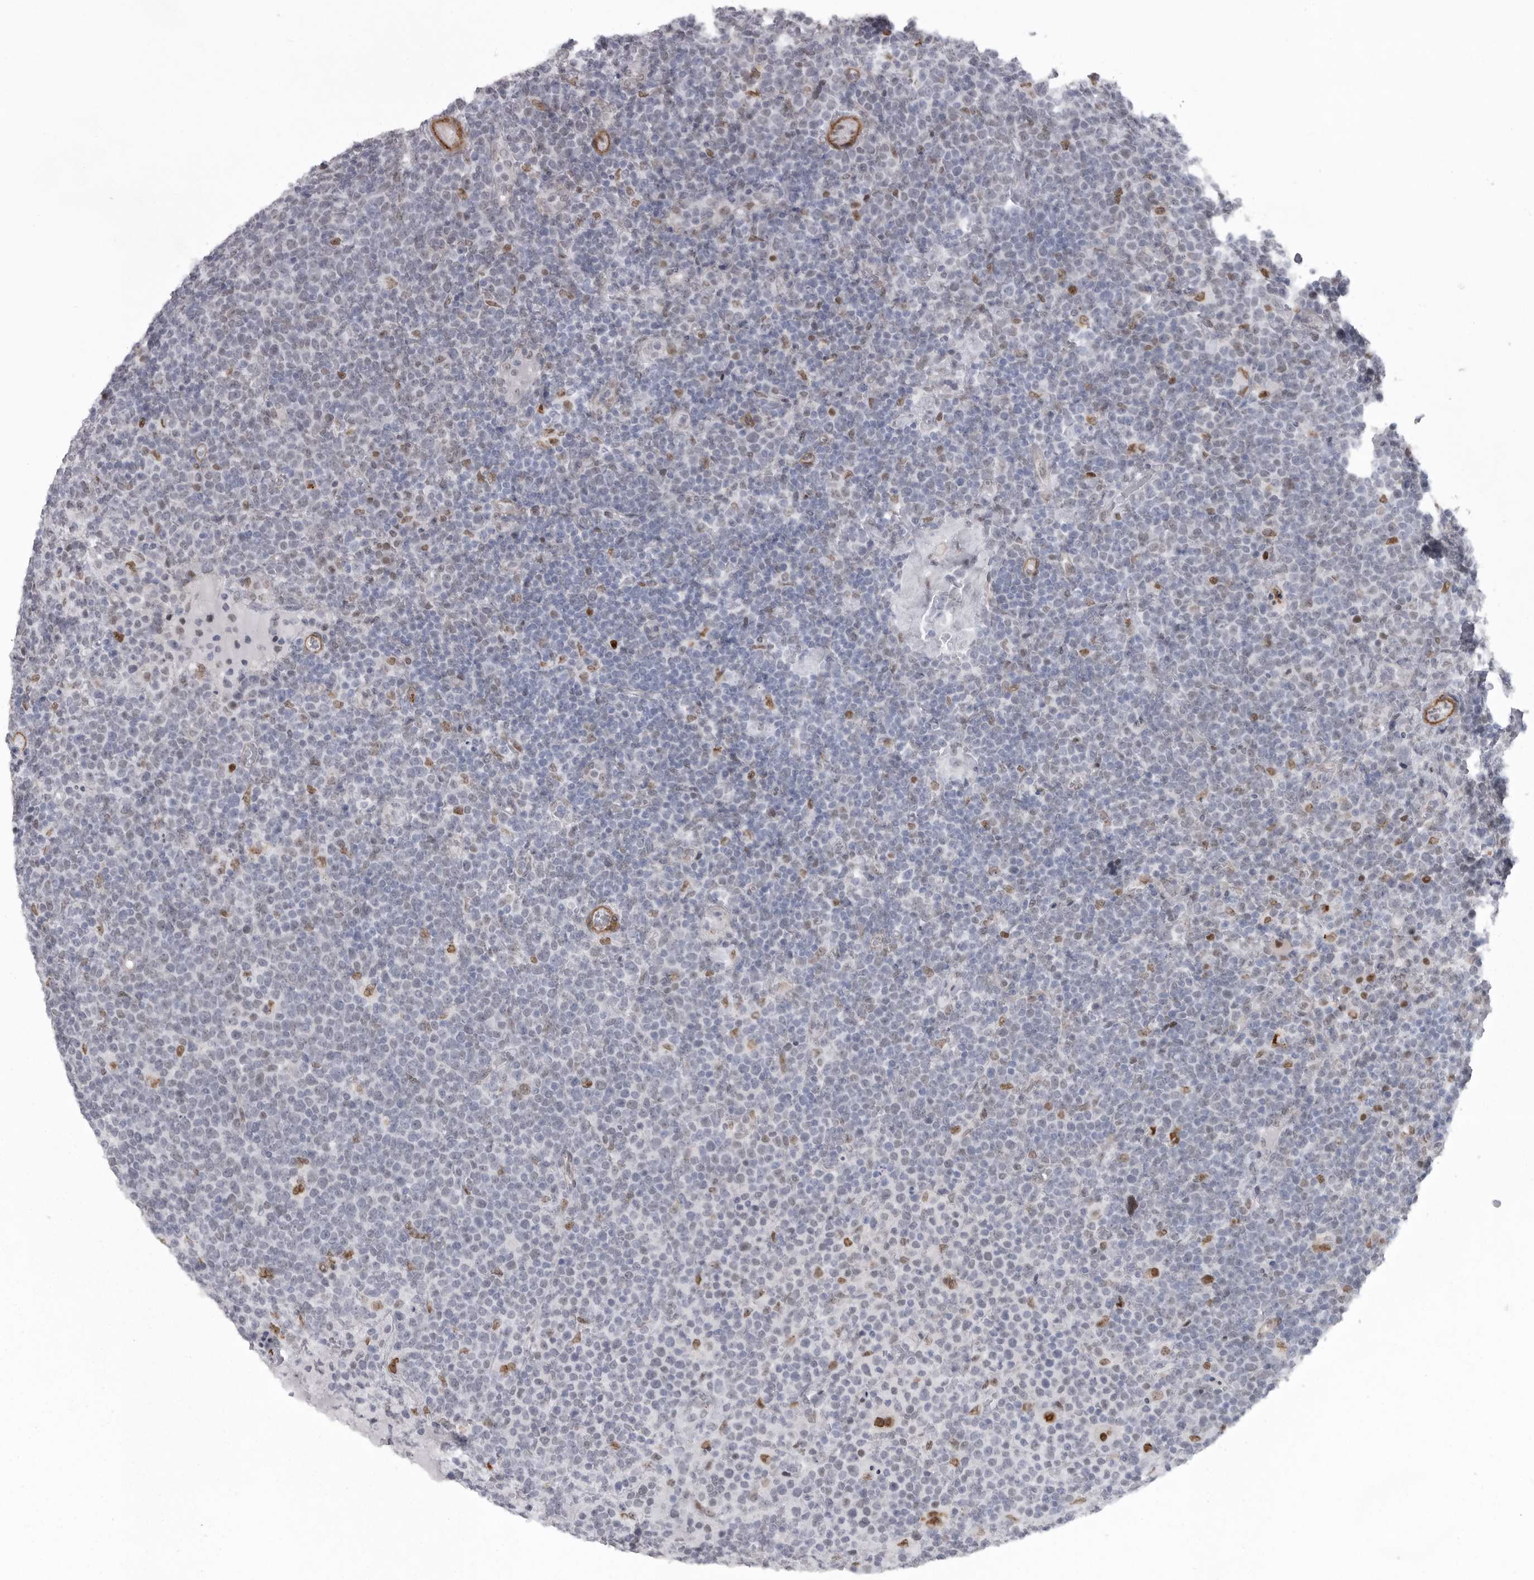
{"staining": {"intensity": "negative", "quantity": "none", "location": "none"}, "tissue": "lymphoma", "cell_type": "Tumor cells", "image_type": "cancer", "snomed": [{"axis": "morphology", "description": "Malignant lymphoma, non-Hodgkin's type, High grade"}, {"axis": "topography", "description": "Lymph node"}], "caption": "A high-resolution photomicrograph shows IHC staining of lymphoma, which displays no significant expression in tumor cells. (DAB (3,3'-diaminobenzidine) immunohistochemistry with hematoxylin counter stain).", "gene": "HMGN3", "patient": {"sex": "male", "age": 61}}